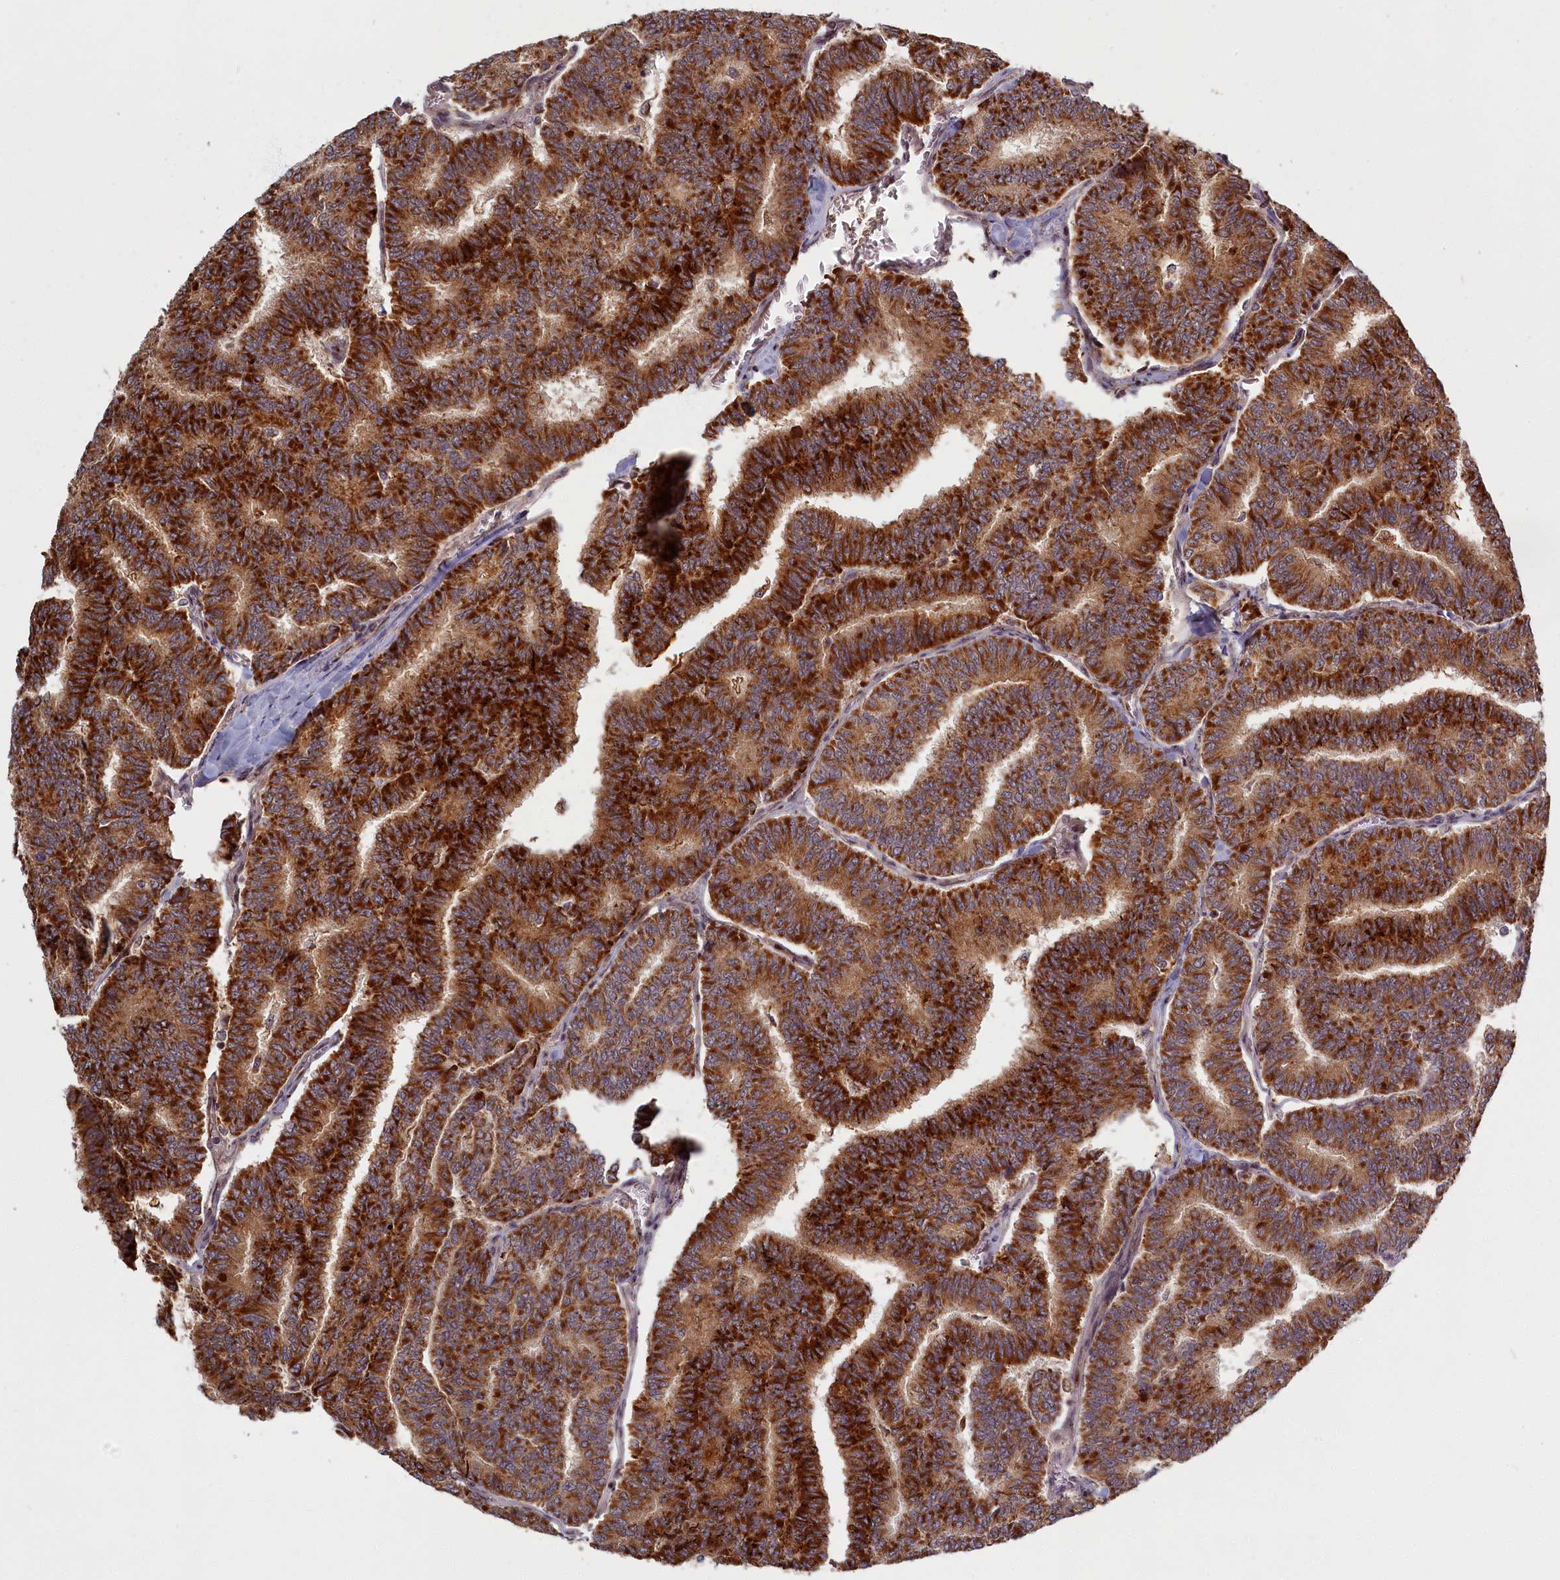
{"staining": {"intensity": "strong", "quantity": ">75%", "location": "cytoplasmic/membranous"}, "tissue": "thyroid cancer", "cell_type": "Tumor cells", "image_type": "cancer", "snomed": [{"axis": "morphology", "description": "Papillary adenocarcinoma, NOS"}, {"axis": "topography", "description": "Thyroid gland"}], "caption": "Thyroid papillary adenocarcinoma stained for a protein demonstrates strong cytoplasmic/membranous positivity in tumor cells. Using DAB (3,3'-diaminobenzidine) (brown) and hematoxylin (blue) stains, captured at high magnification using brightfield microscopy.", "gene": "PLA2G10", "patient": {"sex": "female", "age": 35}}